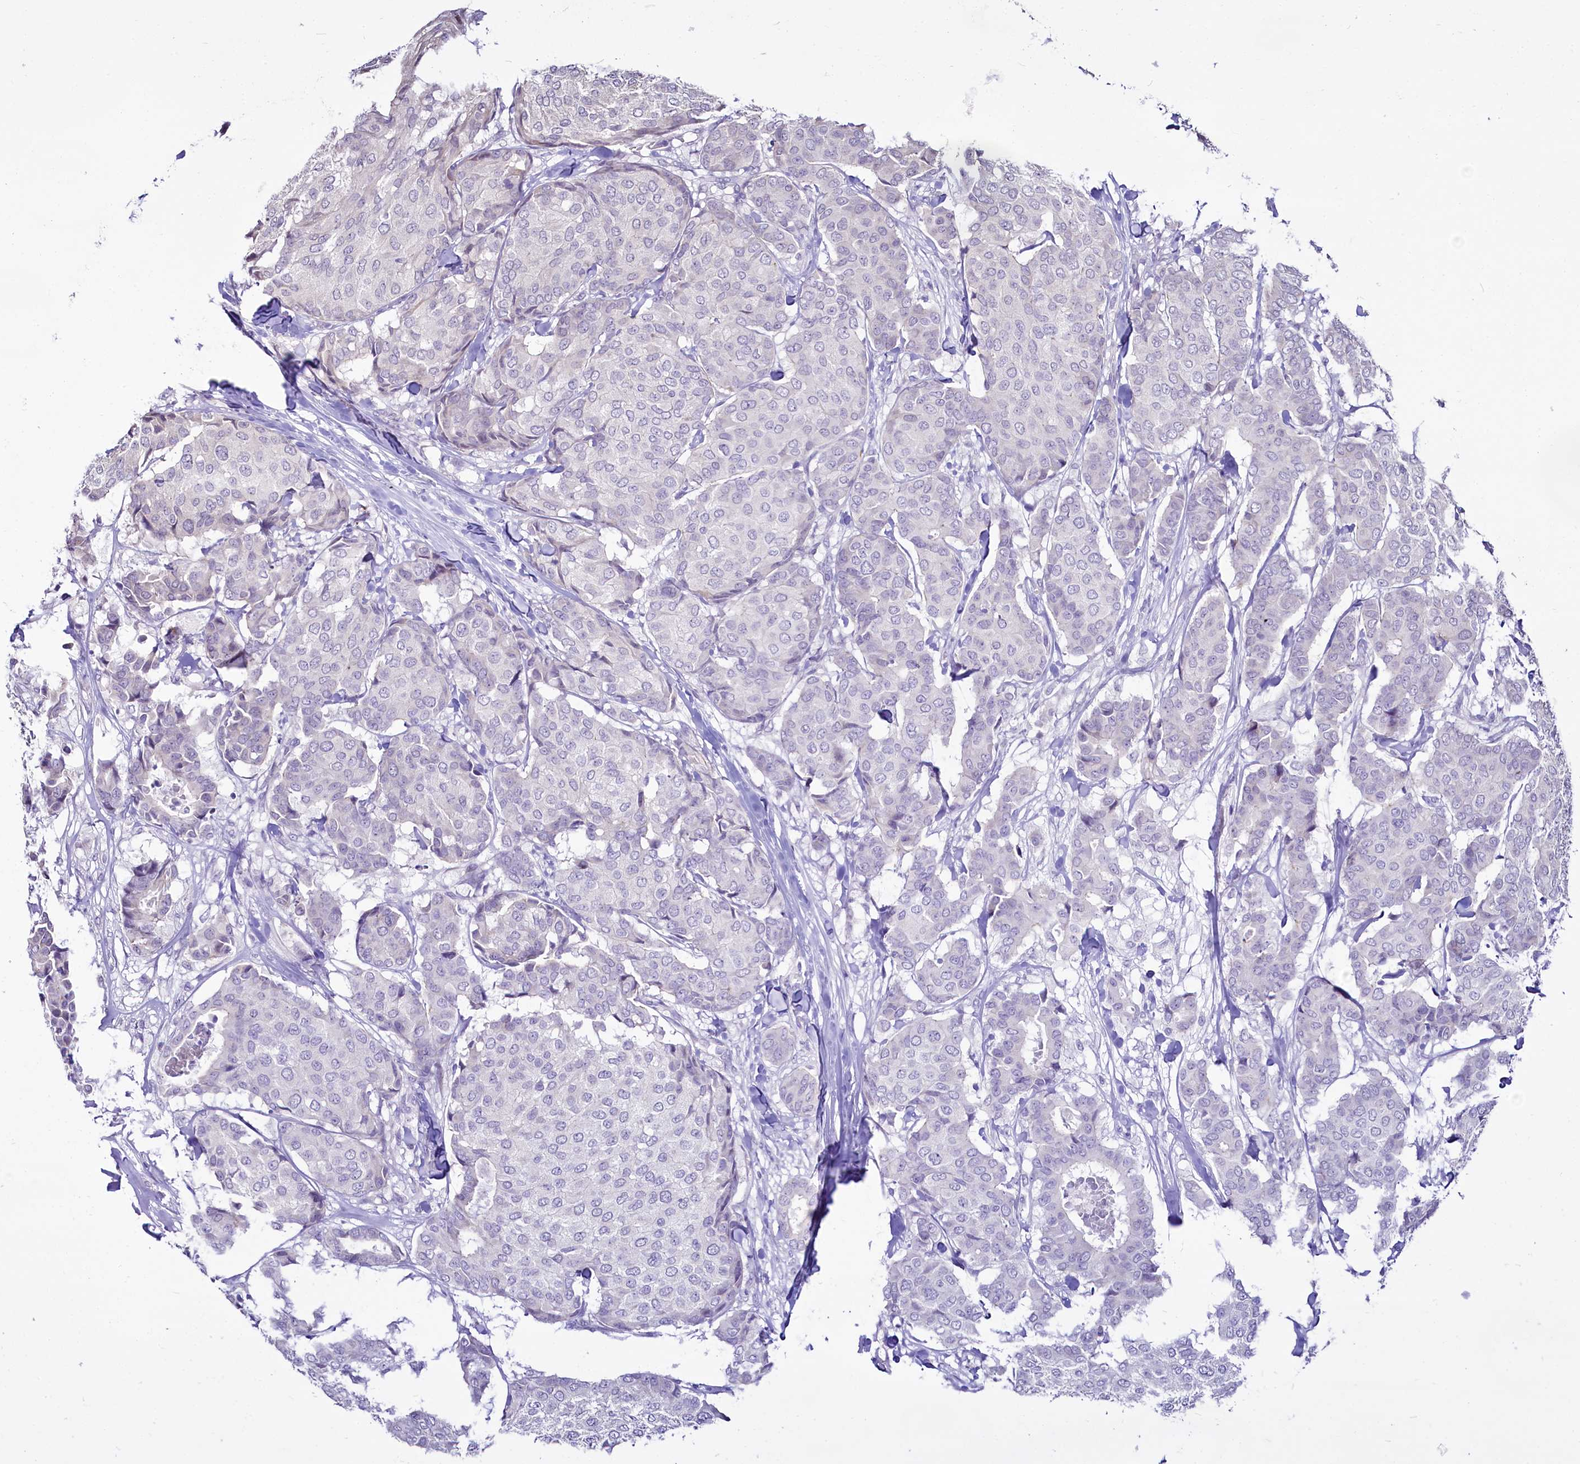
{"staining": {"intensity": "negative", "quantity": "none", "location": "none"}, "tissue": "breast cancer", "cell_type": "Tumor cells", "image_type": "cancer", "snomed": [{"axis": "morphology", "description": "Duct carcinoma"}, {"axis": "topography", "description": "Breast"}], "caption": "Tumor cells show no significant protein staining in breast cancer (infiltrating ductal carcinoma).", "gene": "BANK1", "patient": {"sex": "female", "age": 75}}